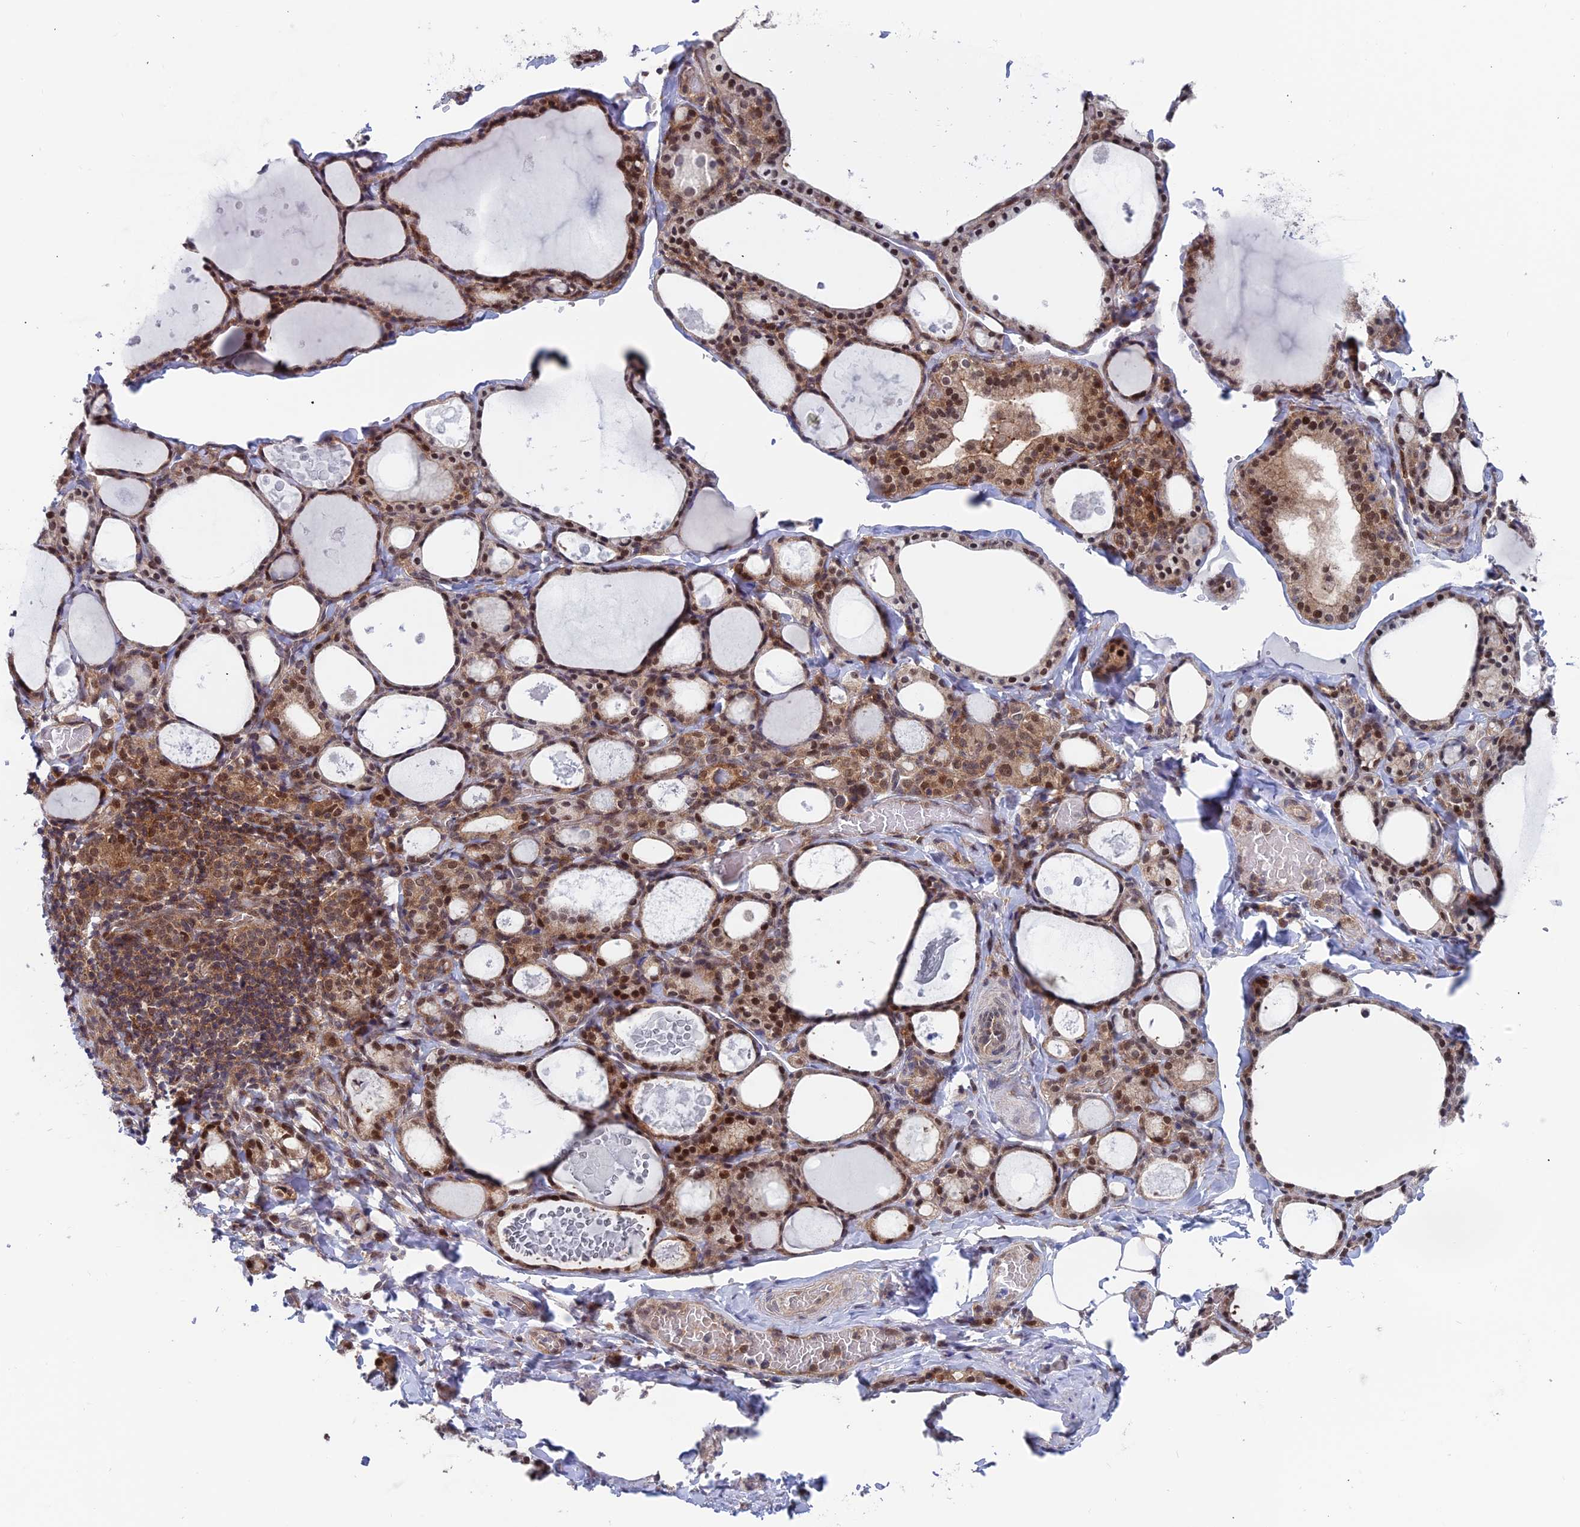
{"staining": {"intensity": "moderate", "quantity": ">75%", "location": "cytoplasmic/membranous,nuclear"}, "tissue": "thyroid gland", "cell_type": "Glandular cells", "image_type": "normal", "snomed": [{"axis": "morphology", "description": "Normal tissue, NOS"}, {"axis": "topography", "description": "Thyroid gland"}], "caption": "High-power microscopy captured an immunohistochemistry (IHC) photomicrograph of benign thyroid gland, revealing moderate cytoplasmic/membranous,nuclear staining in approximately >75% of glandular cells.", "gene": "IGBP1", "patient": {"sex": "male", "age": 56}}